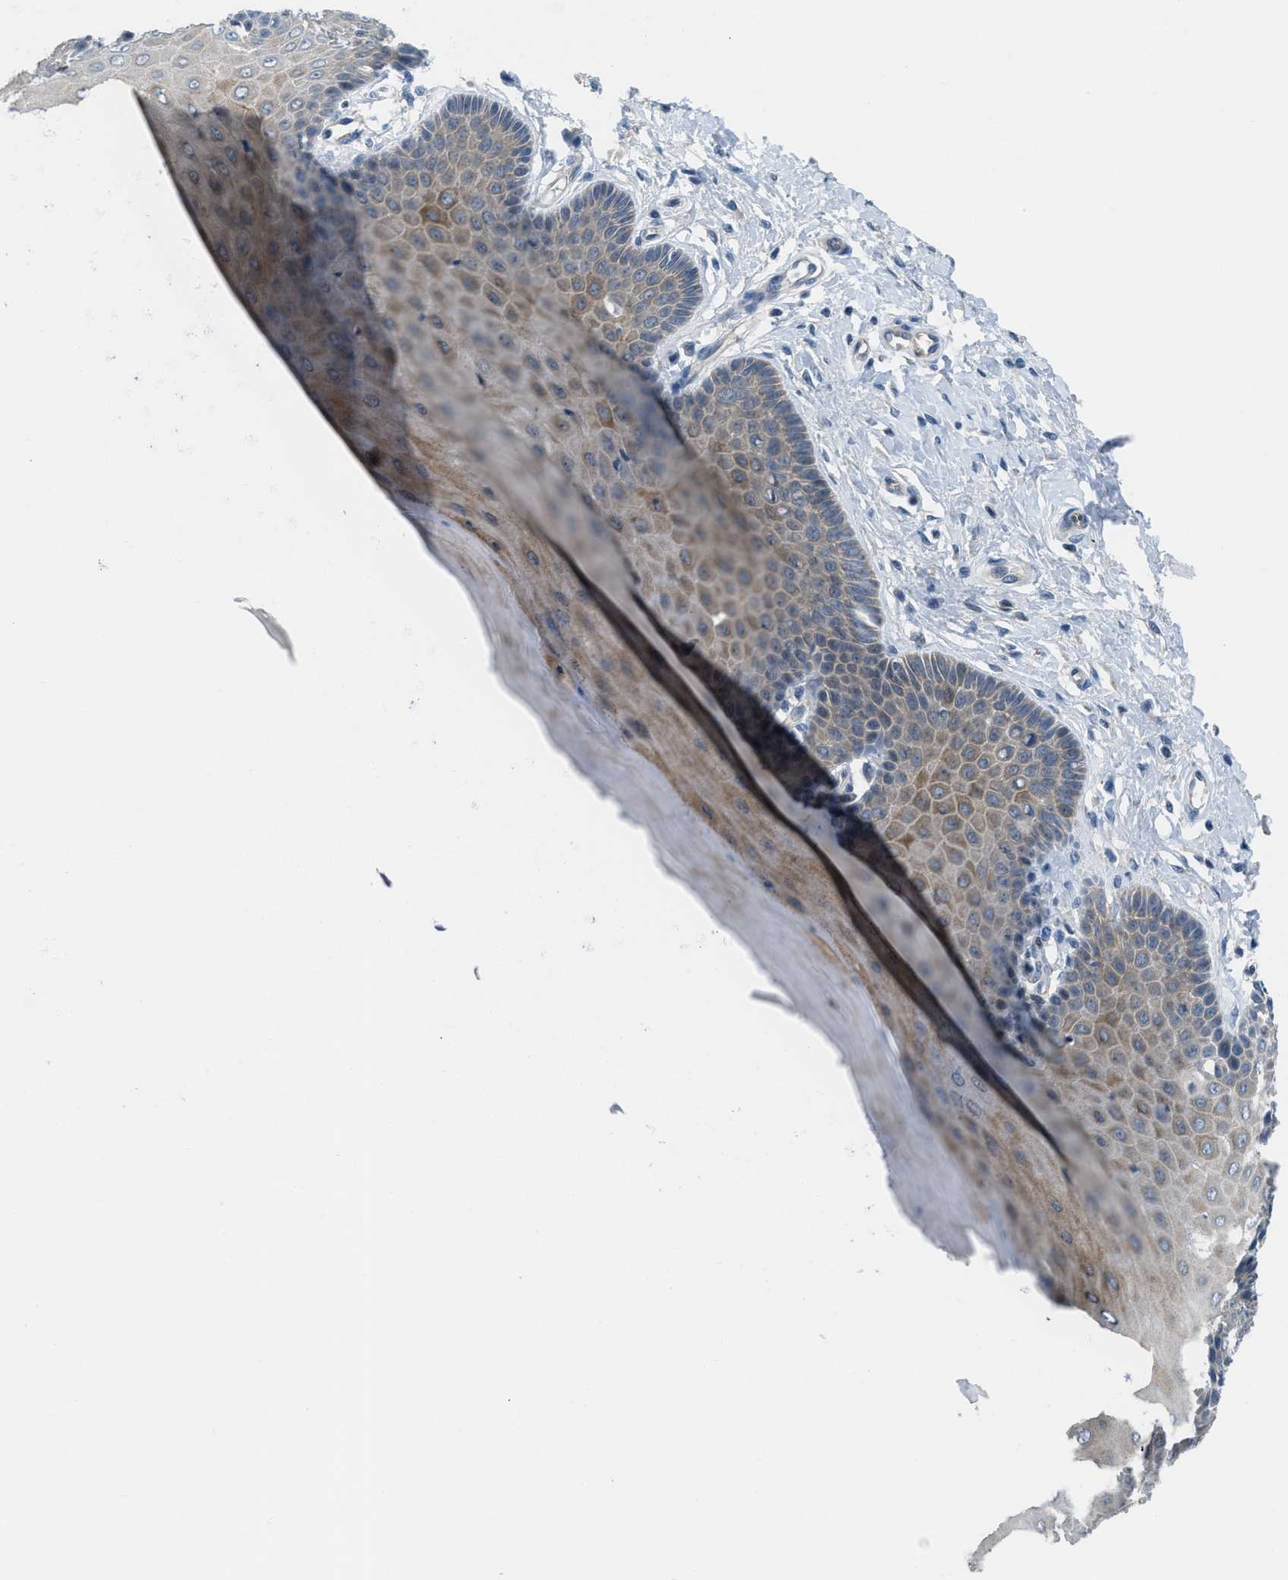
{"staining": {"intensity": "weak", "quantity": "<25%", "location": "cytoplasmic/membranous"}, "tissue": "cervix", "cell_type": "Glandular cells", "image_type": "normal", "snomed": [{"axis": "morphology", "description": "Normal tissue, NOS"}, {"axis": "topography", "description": "Cervix"}], "caption": "Cervix stained for a protein using IHC demonstrates no expression glandular cells.", "gene": "BAZ2B", "patient": {"sex": "female", "age": 55}}